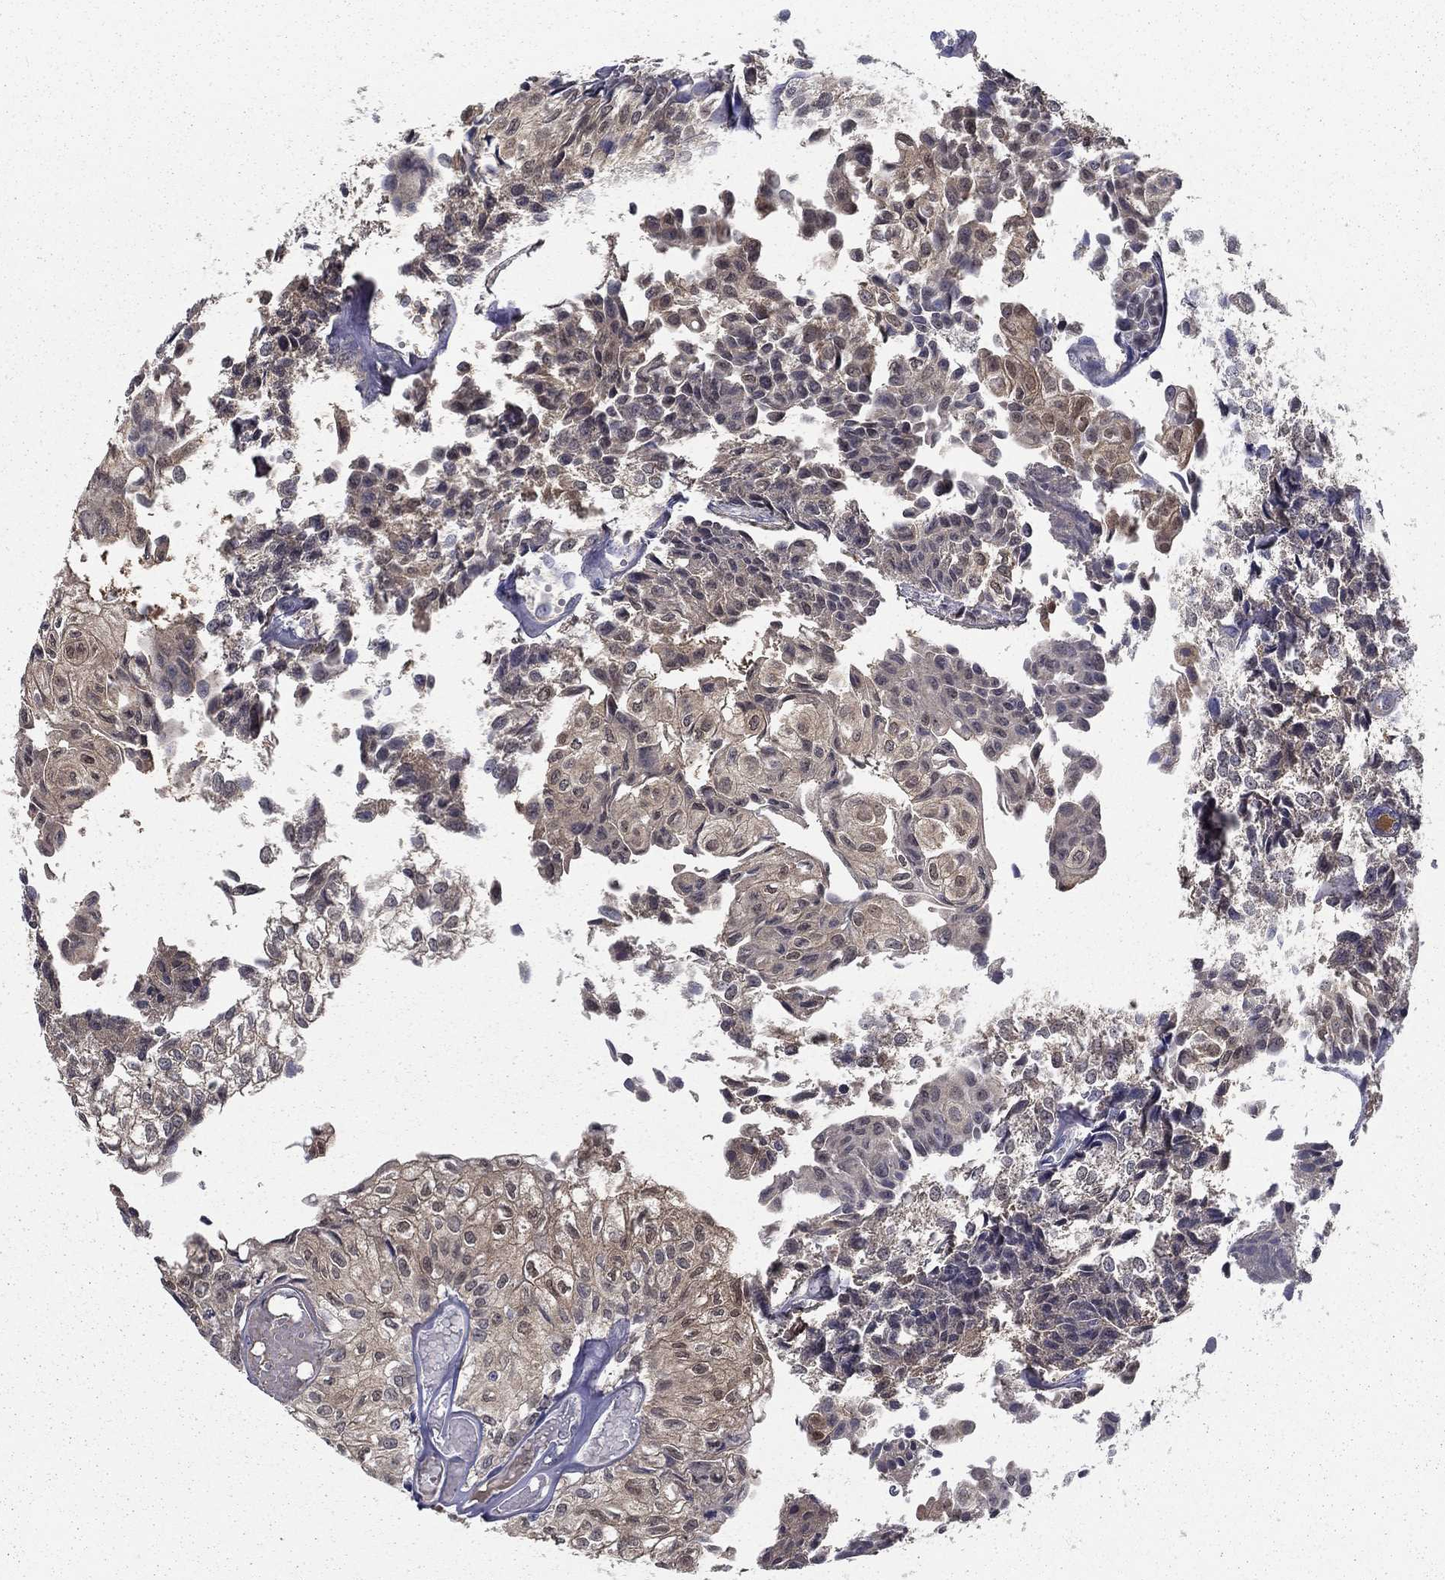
{"staining": {"intensity": "moderate", "quantity": "25%-75%", "location": "cytoplasmic/membranous,nuclear"}, "tissue": "urothelial cancer", "cell_type": "Tumor cells", "image_type": "cancer", "snomed": [{"axis": "morphology", "description": "Urothelial carcinoma, Low grade"}, {"axis": "topography", "description": "Urinary bladder"}], "caption": "Immunohistochemistry of urothelial cancer exhibits medium levels of moderate cytoplasmic/membranous and nuclear expression in about 25%-75% of tumor cells. The staining was performed using DAB, with brown indicating positive protein expression. Nuclei are stained blue with hematoxylin.", "gene": "NIT2", "patient": {"sex": "male", "age": 89}}